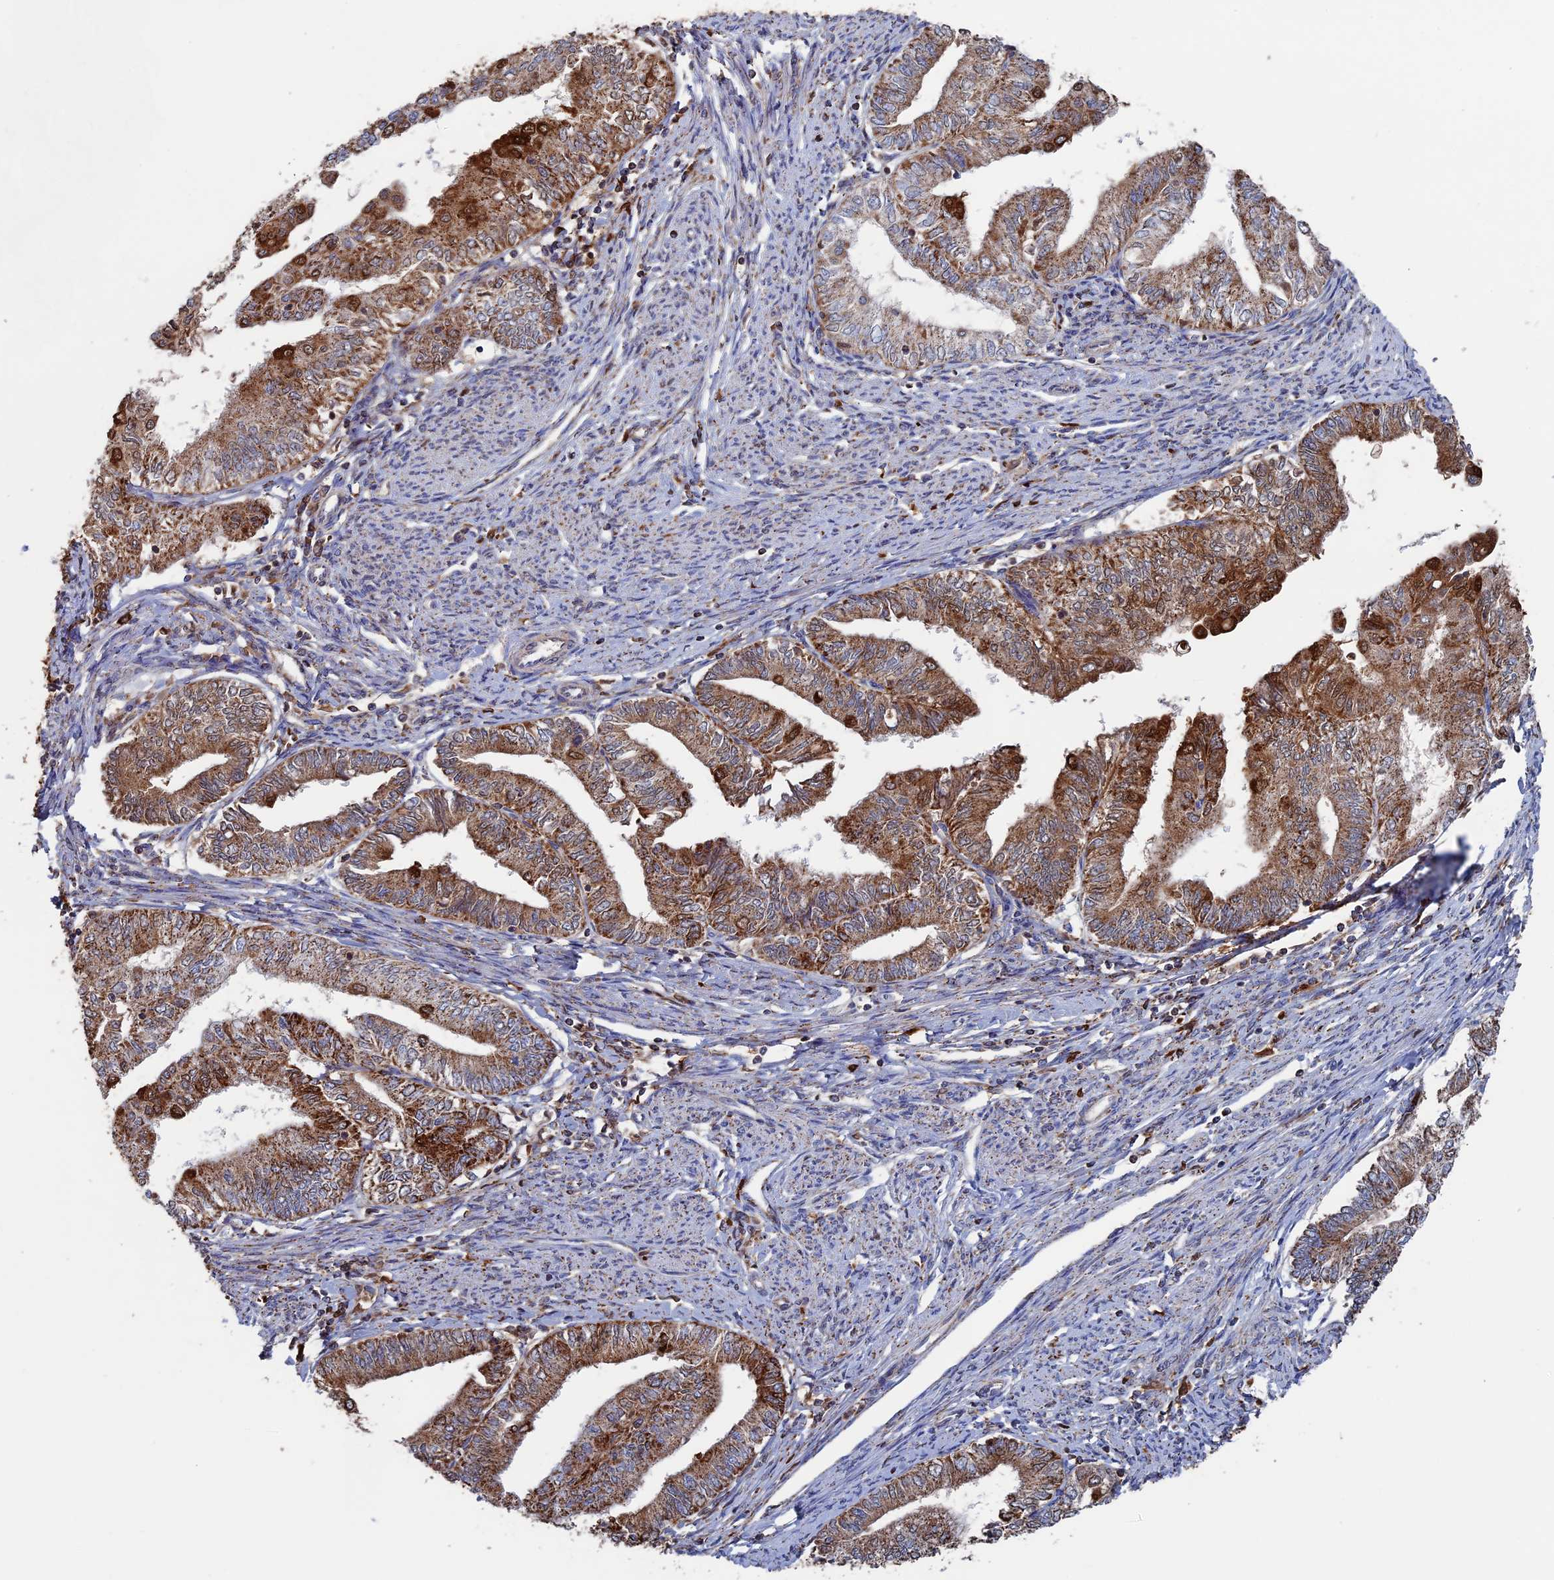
{"staining": {"intensity": "strong", "quantity": ">75%", "location": "cytoplasmic/membranous"}, "tissue": "endometrial cancer", "cell_type": "Tumor cells", "image_type": "cancer", "snomed": [{"axis": "morphology", "description": "Adenocarcinoma, NOS"}, {"axis": "topography", "description": "Endometrium"}], "caption": "Immunohistochemistry (IHC) histopathology image of neoplastic tissue: endometrial cancer stained using immunohistochemistry (IHC) demonstrates high levels of strong protein expression localized specifically in the cytoplasmic/membranous of tumor cells, appearing as a cytoplasmic/membranous brown color.", "gene": "SEC24D", "patient": {"sex": "female", "age": 66}}